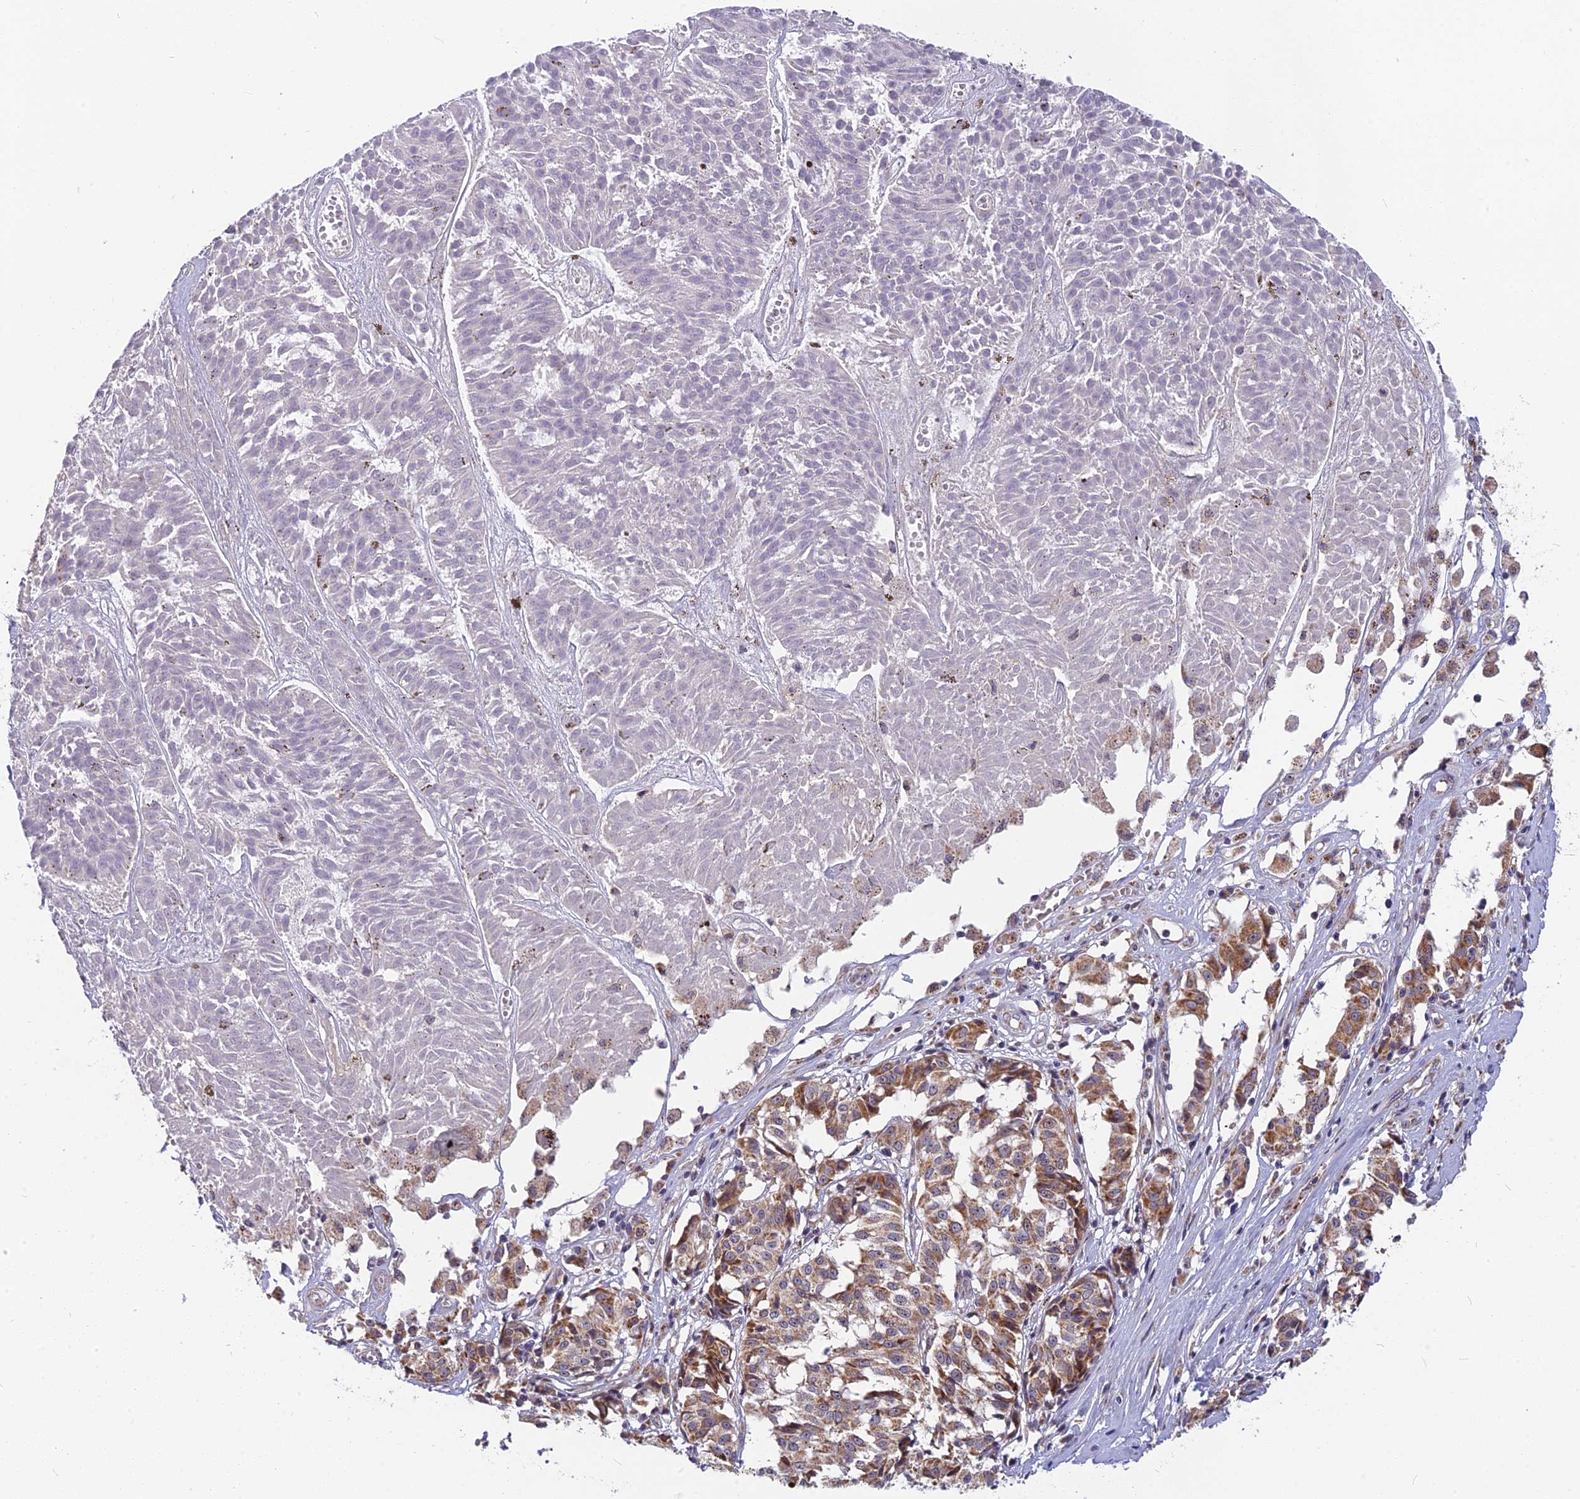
{"staining": {"intensity": "moderate", "quantity": "<25%", "location": "cytoplasmic/membranous"}, "tissue": "melanoma", "cell_type": "Tumor cells", "image_type": "cancer", "snomed": [{"axis": "morphology", "description": "Malignant melanoma, NOS"}, {"axis": "topography", "description": "Skin"}], "caption": "Melanoma stained with IHC demonstrates moderate cytoplasmic/membranous expression in about <25% of tumor cells.", "gene": "CMC1", "patient": {"sex": "female", "age": 72}}